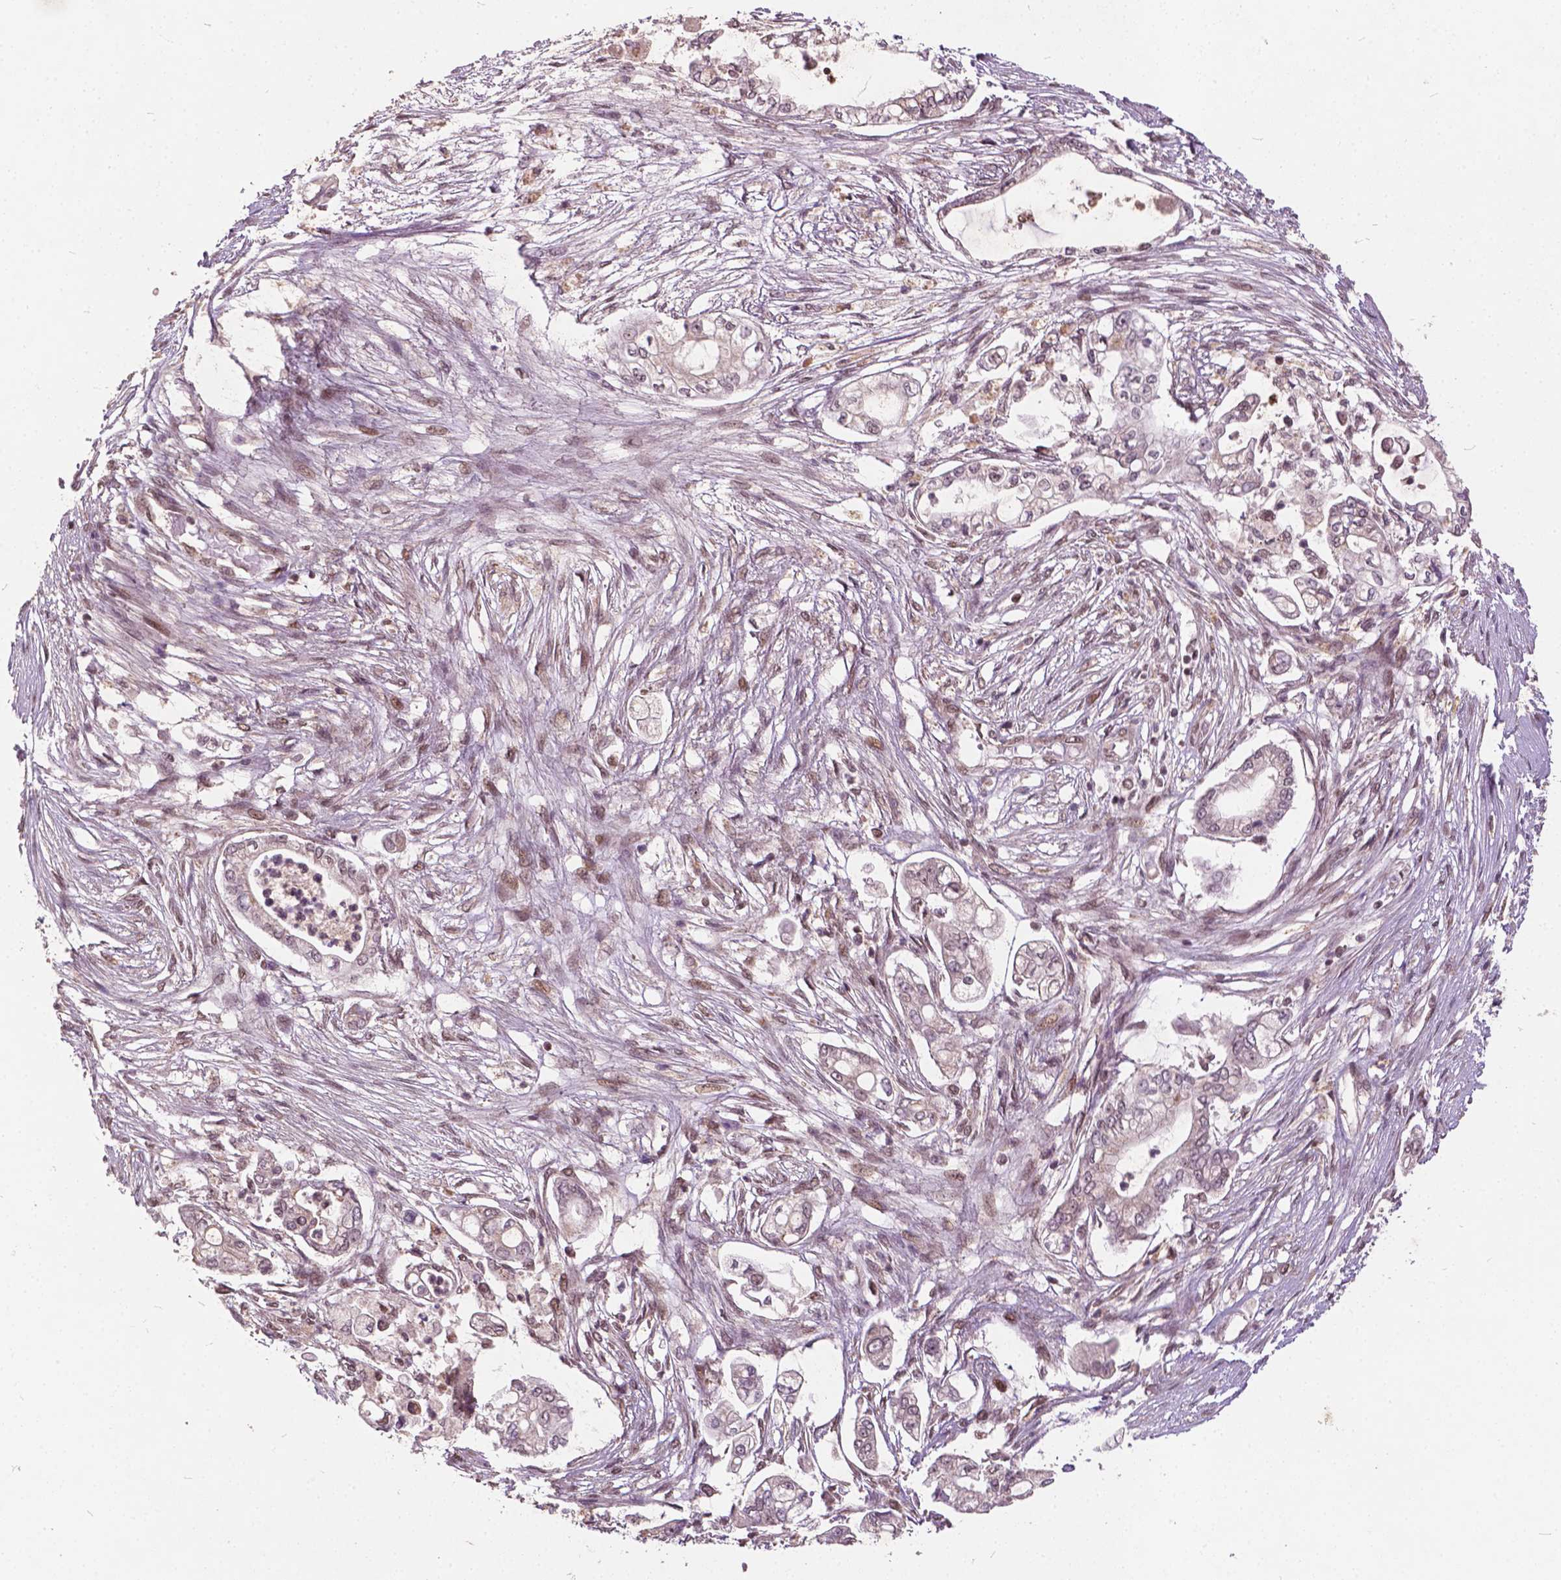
{"staining": {"intensity": "weak", "quantity": "25%-75%", "location": "nuclear"}, "tissue": "pancreatic cancer", "cell_type": "Tumor cells", "image_type": "cancer", "snomed": [{"axis": "morphology", "description": "Adenocarcinoma, NOS"}, {"axis": "topography", "description": "Pancreas"}], "caption": "This histopathology image reveals IHC staining of pancreatic cancer, with low weak nuclear expression in about 25%-75% of tumor cells.", "gene": "GPS2", "patient": {"sex": "female", "age": 69}}